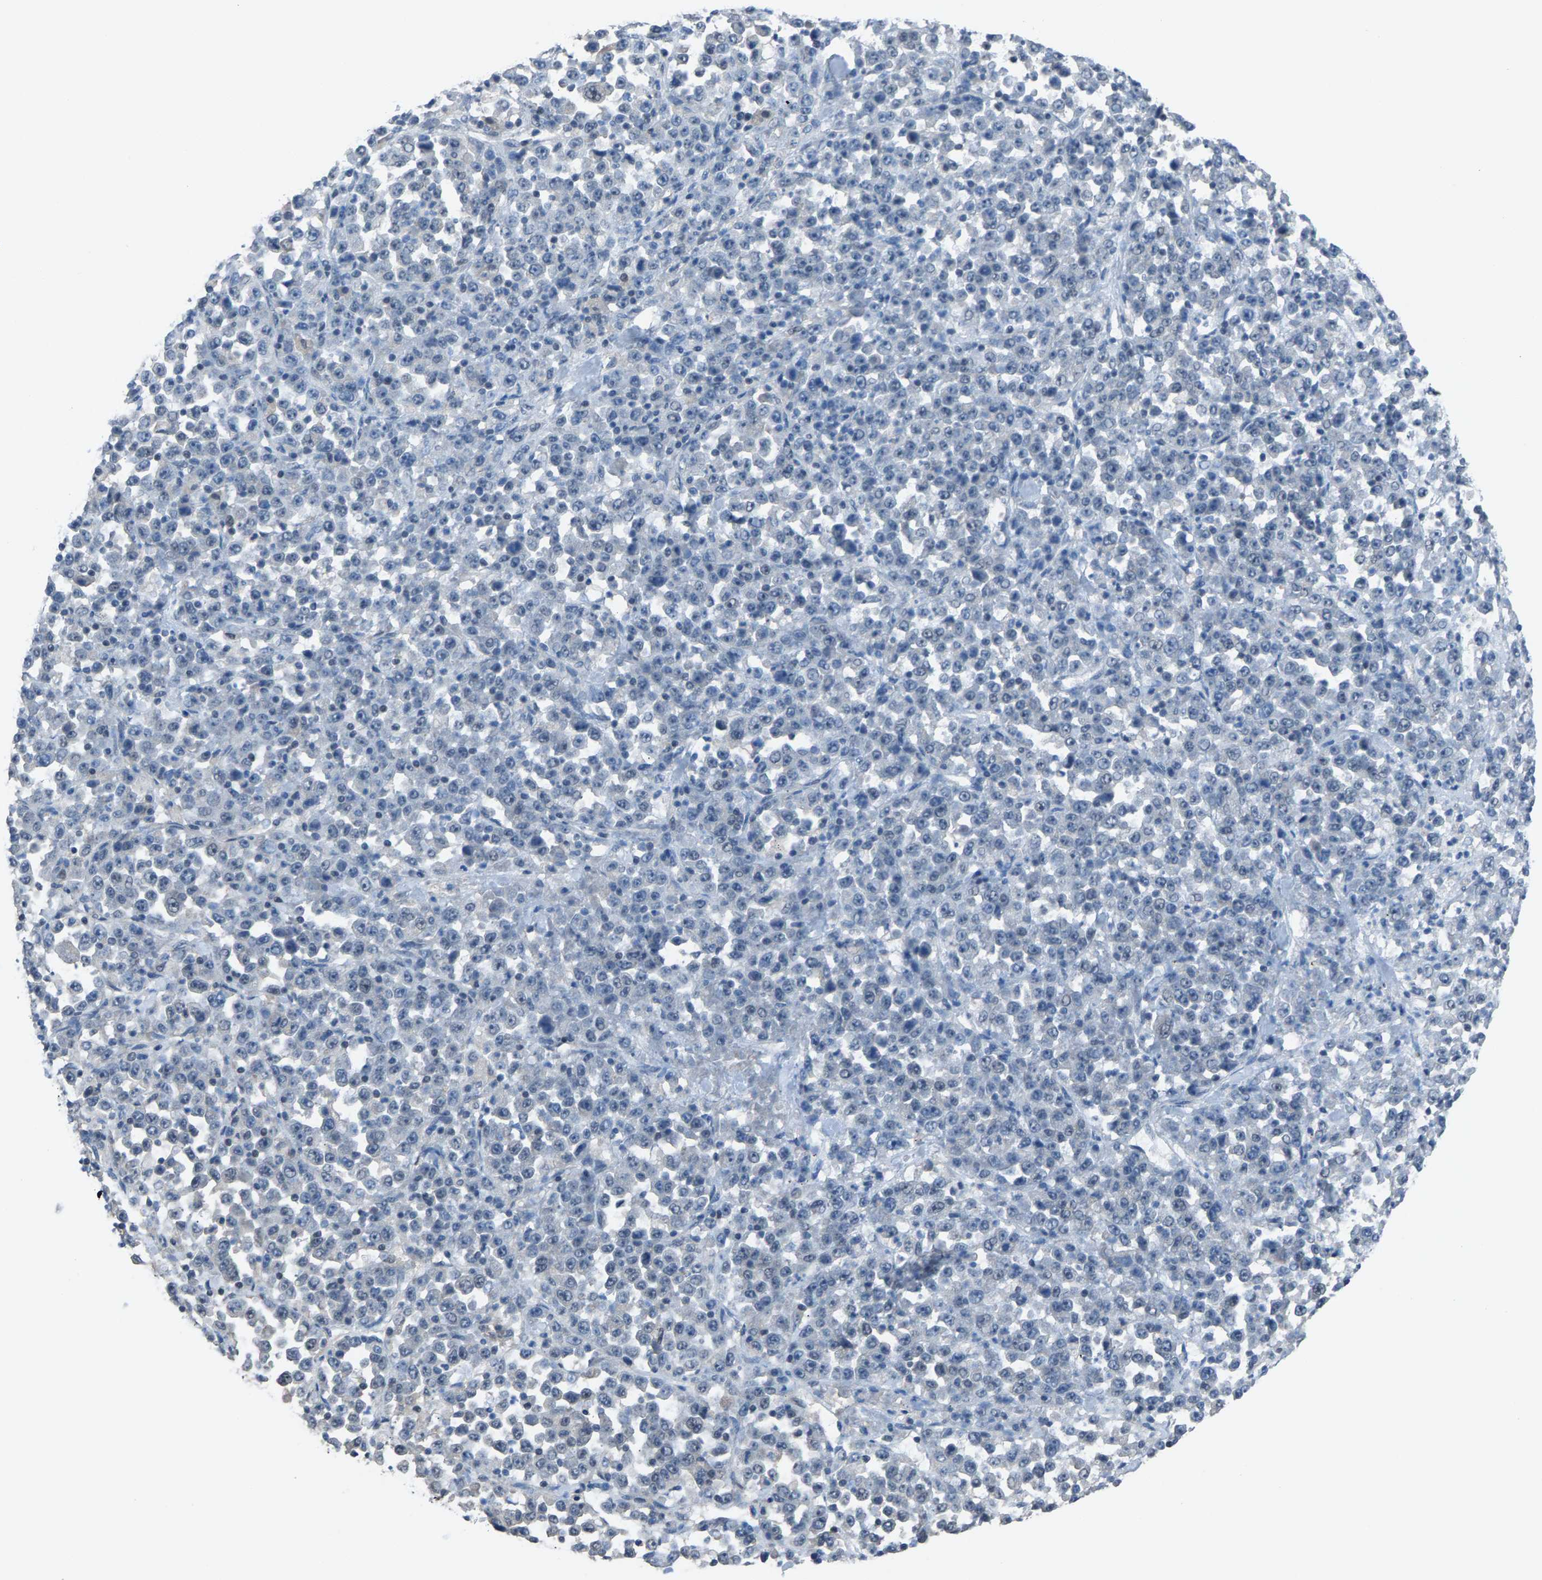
{"staining": {"intensity": "negative", "quantity": "none", "location": "none"}, "tissue": "stomach cancer", "cell_type": "Tumor cells", "image_type": "cancer", "snomed": [{"axis": "morphology", "description": "Normal tissue, NOS"}, {"axis": "morphology", "description": "Adenocarcinoma, NOS"}, {"axis": "topography", "description": "Stomach, upper"}, {"axis": "topography", "description": "Stomach"}], "caption": "Tumor cells show no significant protein staining in stomach adenocarcinoma. Nuclei are stained in blue.", "gene": "ZNF276", "patient": {"sex": "male", "age": 59}}